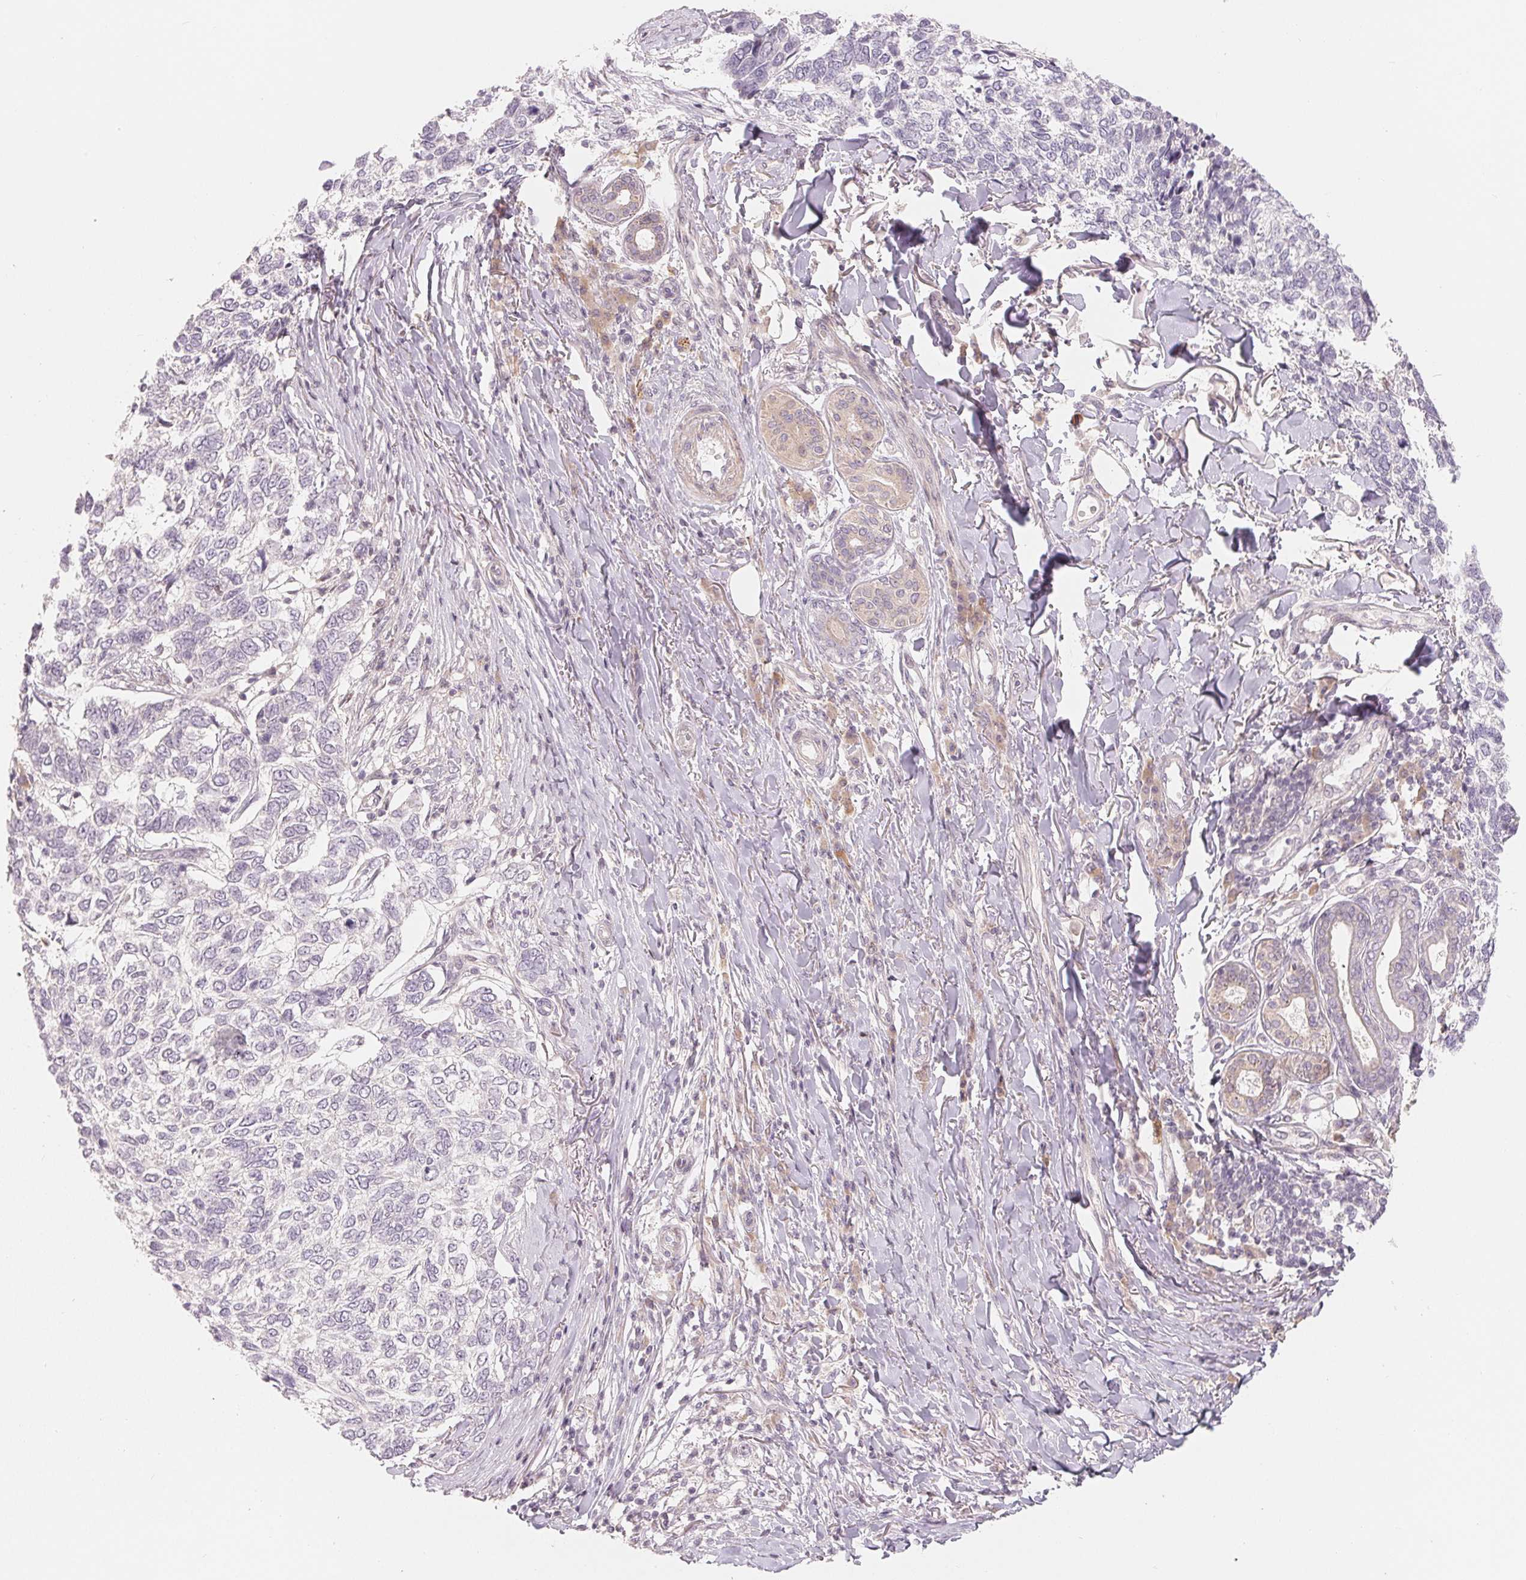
{"staining": {"intensity": "negative", "quantity": "none", "location": "none"}, "tissue": "skin cancer", "cell_type": "Tumor cells", "image_type": "cancer", "snomed": [{"axis": "morphology", "description": "Basal cell carcinoma"}, {"axis": "topography", "description": "Skin"}], "caption": "Tumor cells show no significant protein positivity in skin cancer.", "gene": "DENND2C", "patient": {"sex": "female", "age": 65}}